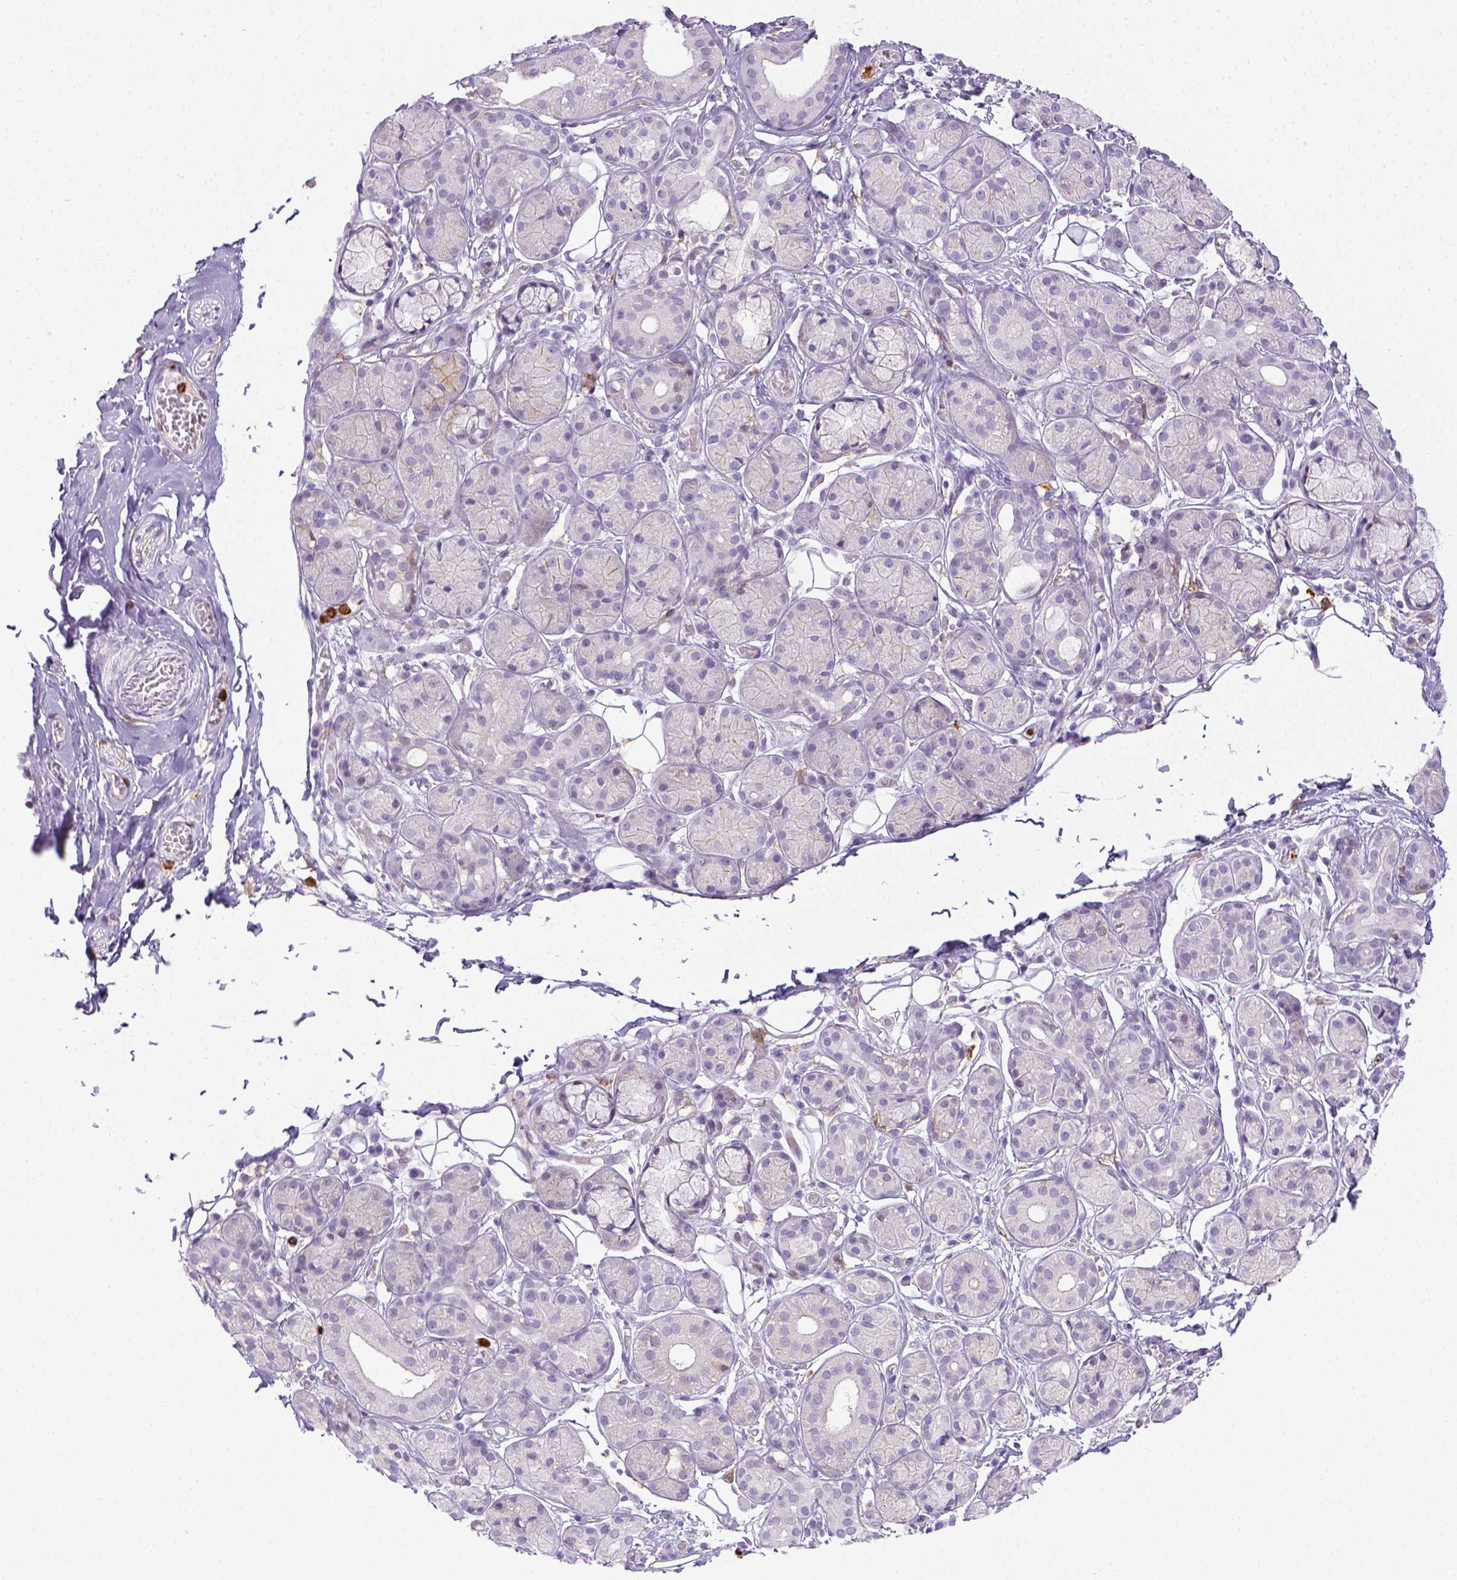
{"staining": {"intensity": "negative", "quantity": "none", "location": "none"}, "tissue": "salivary gland", "cell_type": "Glandular cells", "image_type": "normal", "snomed": [{"axis": "morphology", "description": "Normal tissue, NOS"}, {"axis": "topography", "description": "Salivary gland"}, {"axis": "topography", "description": "Peripheral nerve tissue"}], "caption": "Salivary gland was stained to show a protein in brown. There is no significant expression in glandular cells. (DAB (3,3'-diaminobenzidine) immunohistochemistry (IHC), high magnification).", "gene": "ITGAM", "patient": {"sex": "male", "age": 71}}